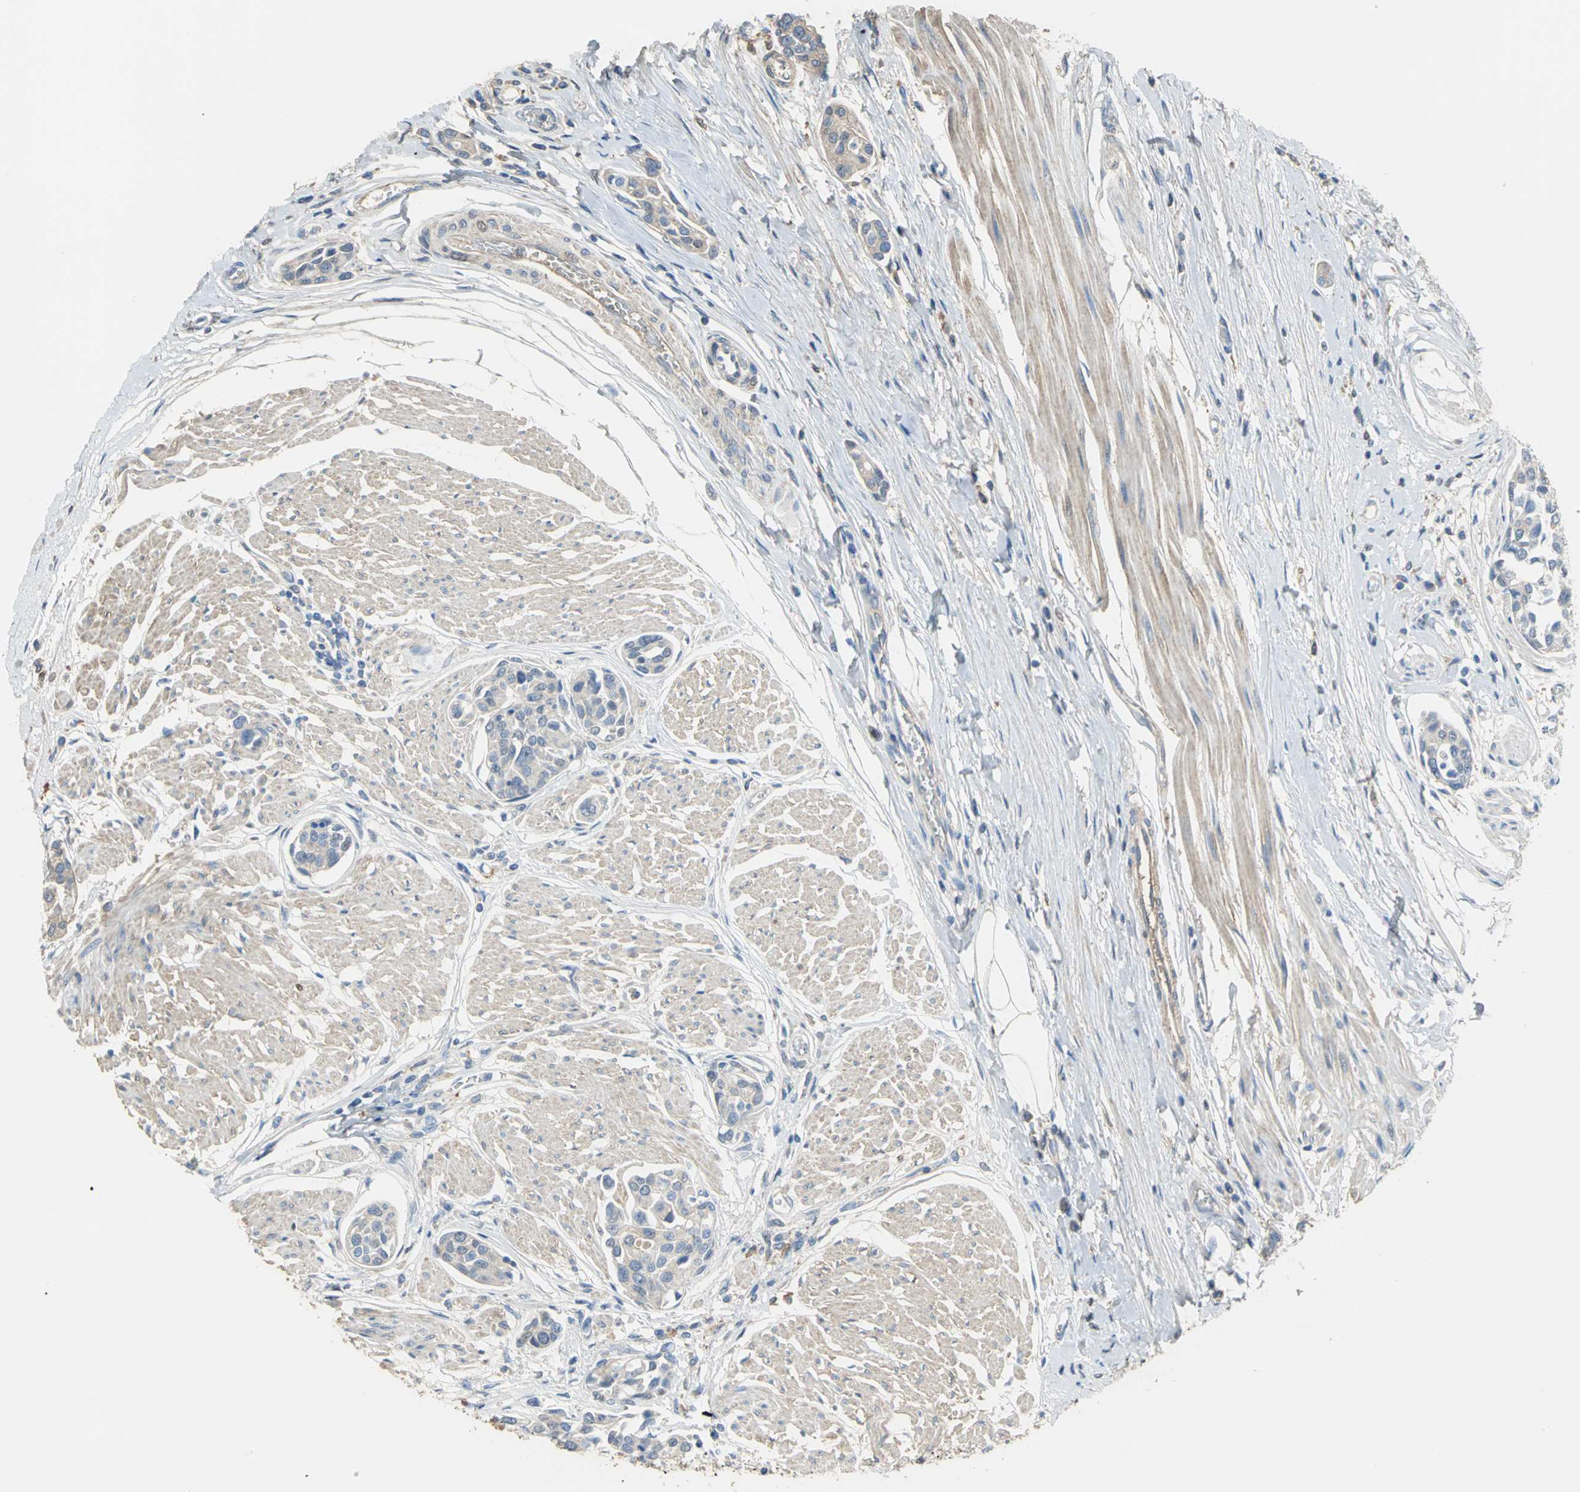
{"staining": {"intensity": "weak", "quantity": "25%-75%", "location": "cytoplasmic/membranous"}, "tissue": "urothelial cancer", "cell_type": "Tumor cells", "image_type": "cancer", "snomed": [{"axis": "morphology", "description": "Urothelial carcinoma, High grade"}, {"axis": "topography", "description": "Urinary bladder"}], "caption": "Protein expression analysis of high-grade urothelial carcinoma exhibits weak cytoplasmic/membranous positivity in about 25%-75% of tumor cells.", "gene": "GYG2", "patient": {"sex": "male", "age": 78}}